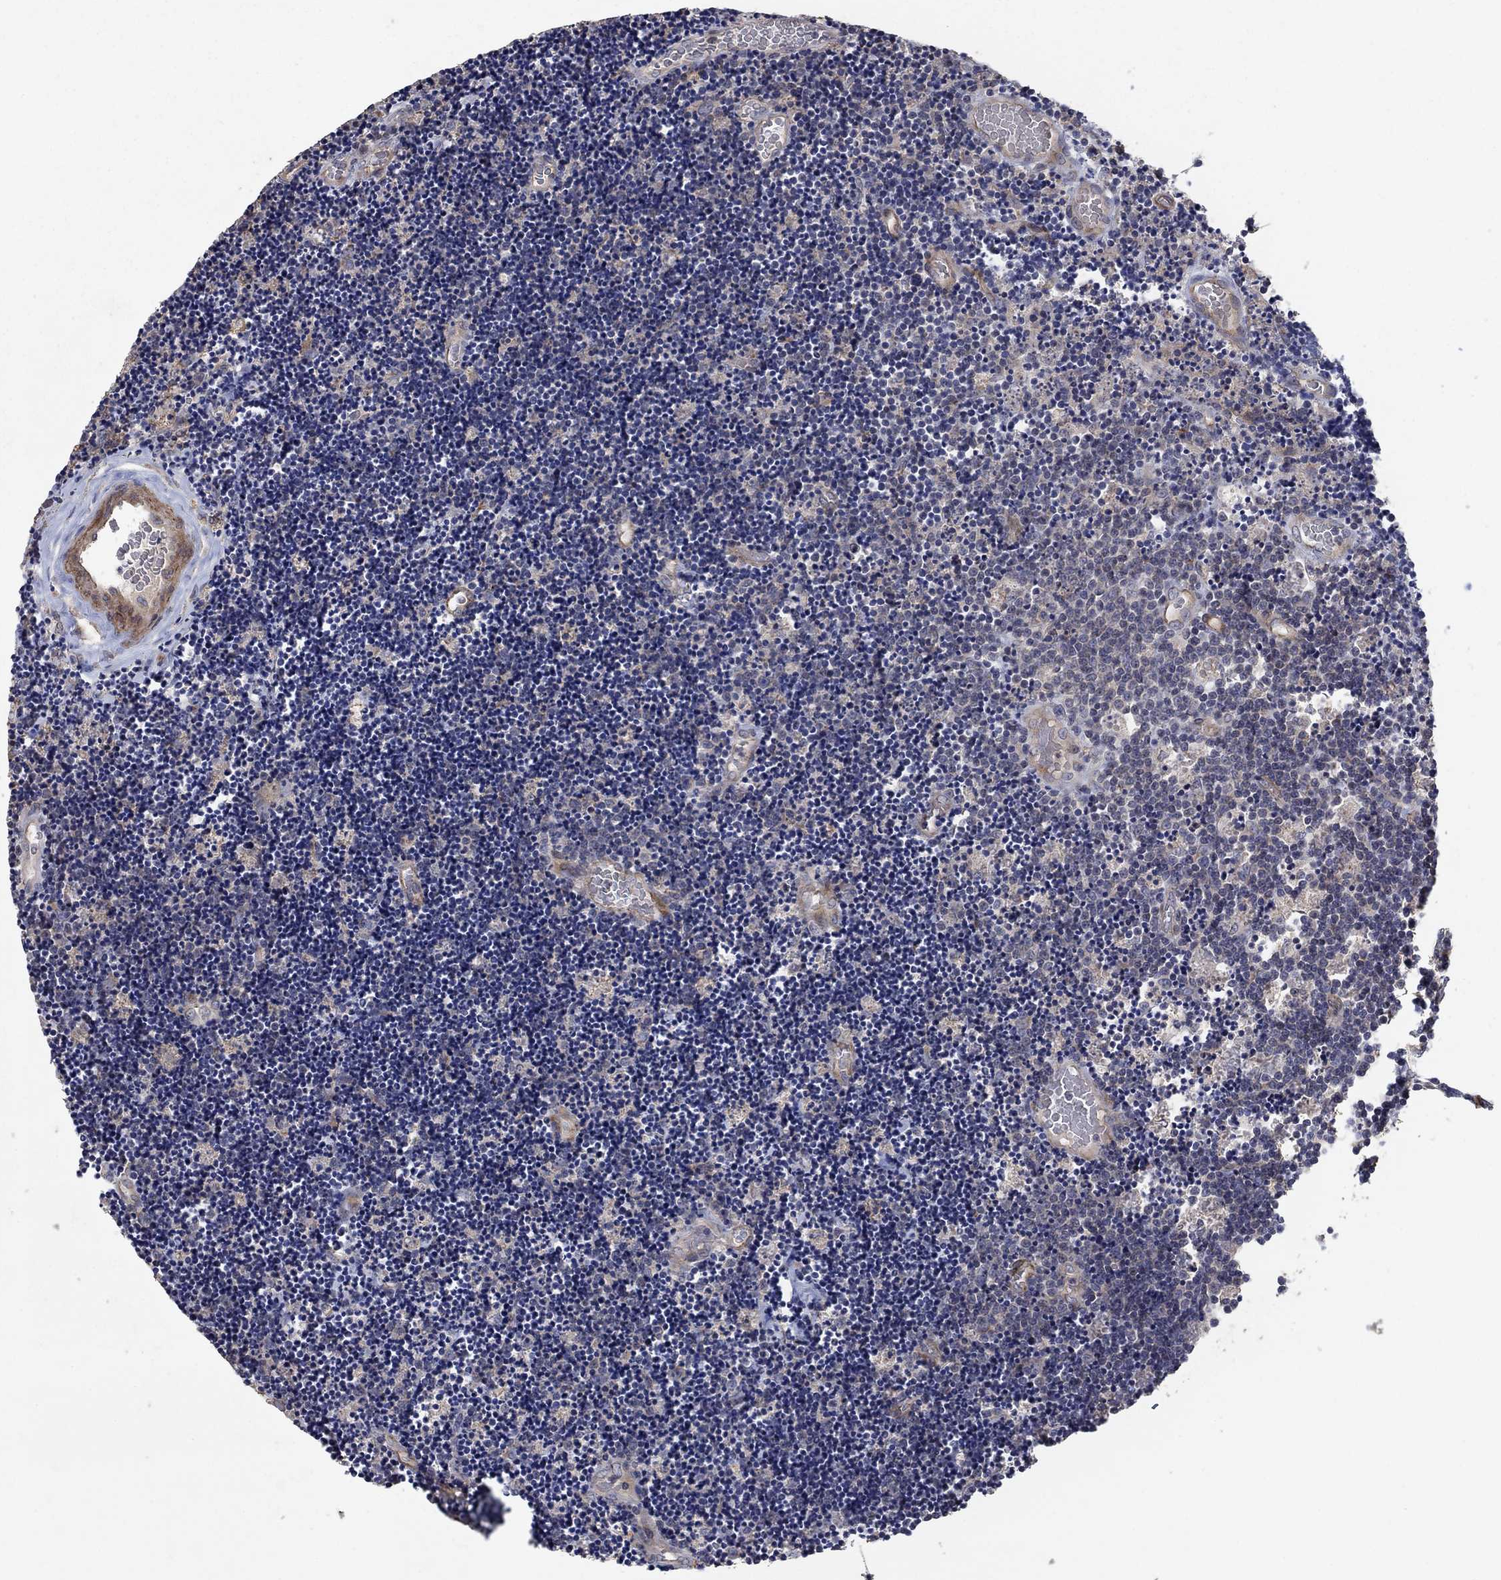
{"staining": {"intensity": "negative", "quantity": "none", "location": "none"}, "tissue": "lymphoma", "cell_type": "Tumor cells", "image_type": "cancer", "snomed": [{"axis": "morphology", "description": "Malignant lymphoma, non-Hodgkin's type, Low grade"}, {"axis": "topography", "description": "Brain"}], "caption": "Tumor cells are negative for protein expression in human malignant lymphoma, non-Hodgkin's type (low-grade). (Brightfield microscopy of DAB (3,3'-diaminobenzidine) immunohistochemistry at high magnification).", "gene": "FRG1", "patient": {"sex": "female", "age": 66}}